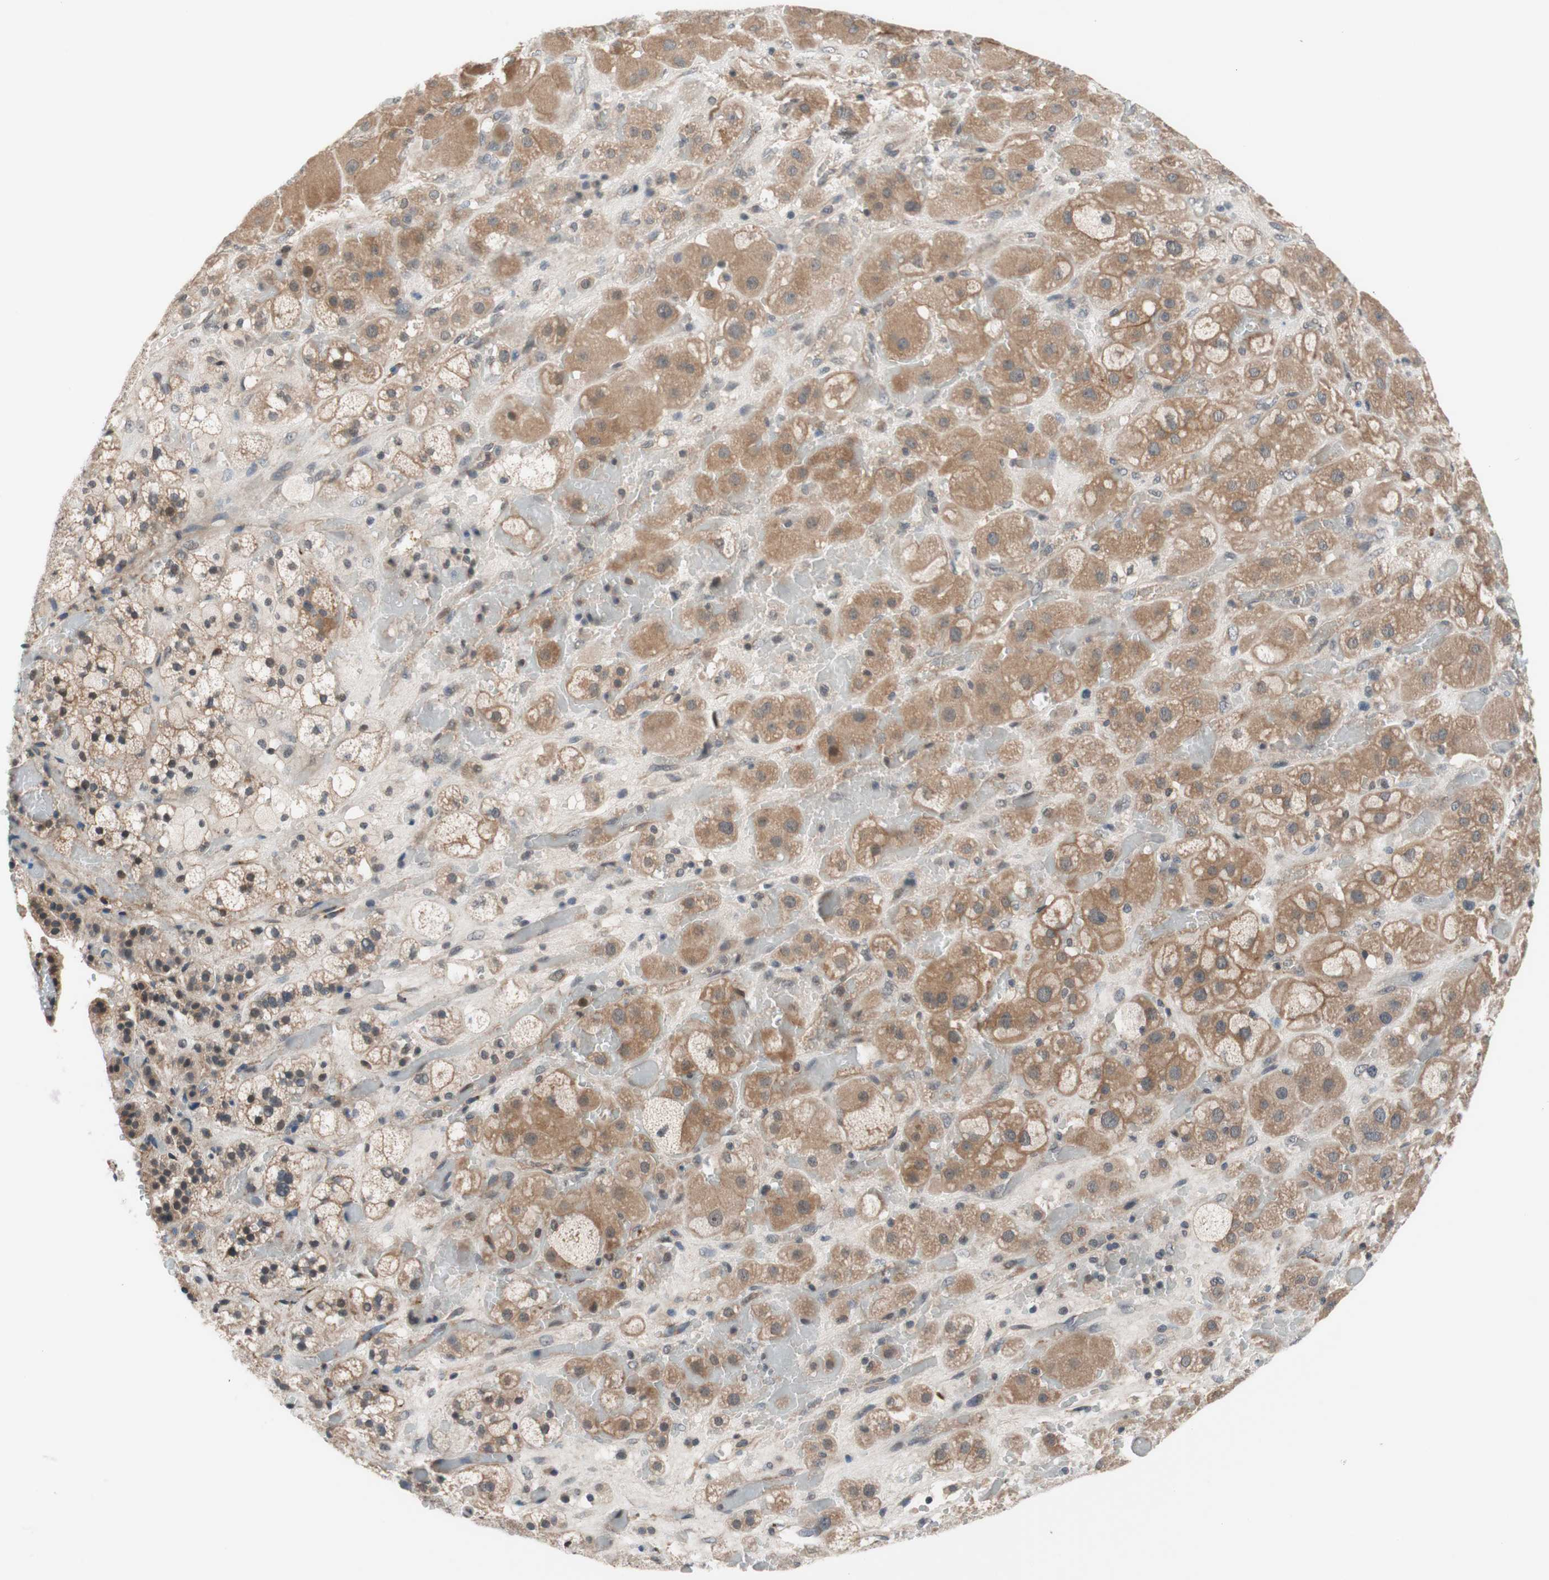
{"staining": {"intensity": "moderate", "quantity": ">75%", "location": "cytoplasmic/membranous,nuclear"}, "tissue": "adrenal gland", "cell_type": "Glandular cells", "image_type": "normal", "snomed": [{"axis": "morphology", "description": "Normal tissue, NOS"}, {"axis": "topography", "description": "Adrenal gland"}], "caption": "Protein expression by immunohistochemistry (IHC) exhibits moderate cytoplasmic/membranous,nuclear positivity in approximately >75% of glandular cells in unremarkable adrenal gland.", "gene": "CD55", "patient": {"sex": "female", "age": 47}}